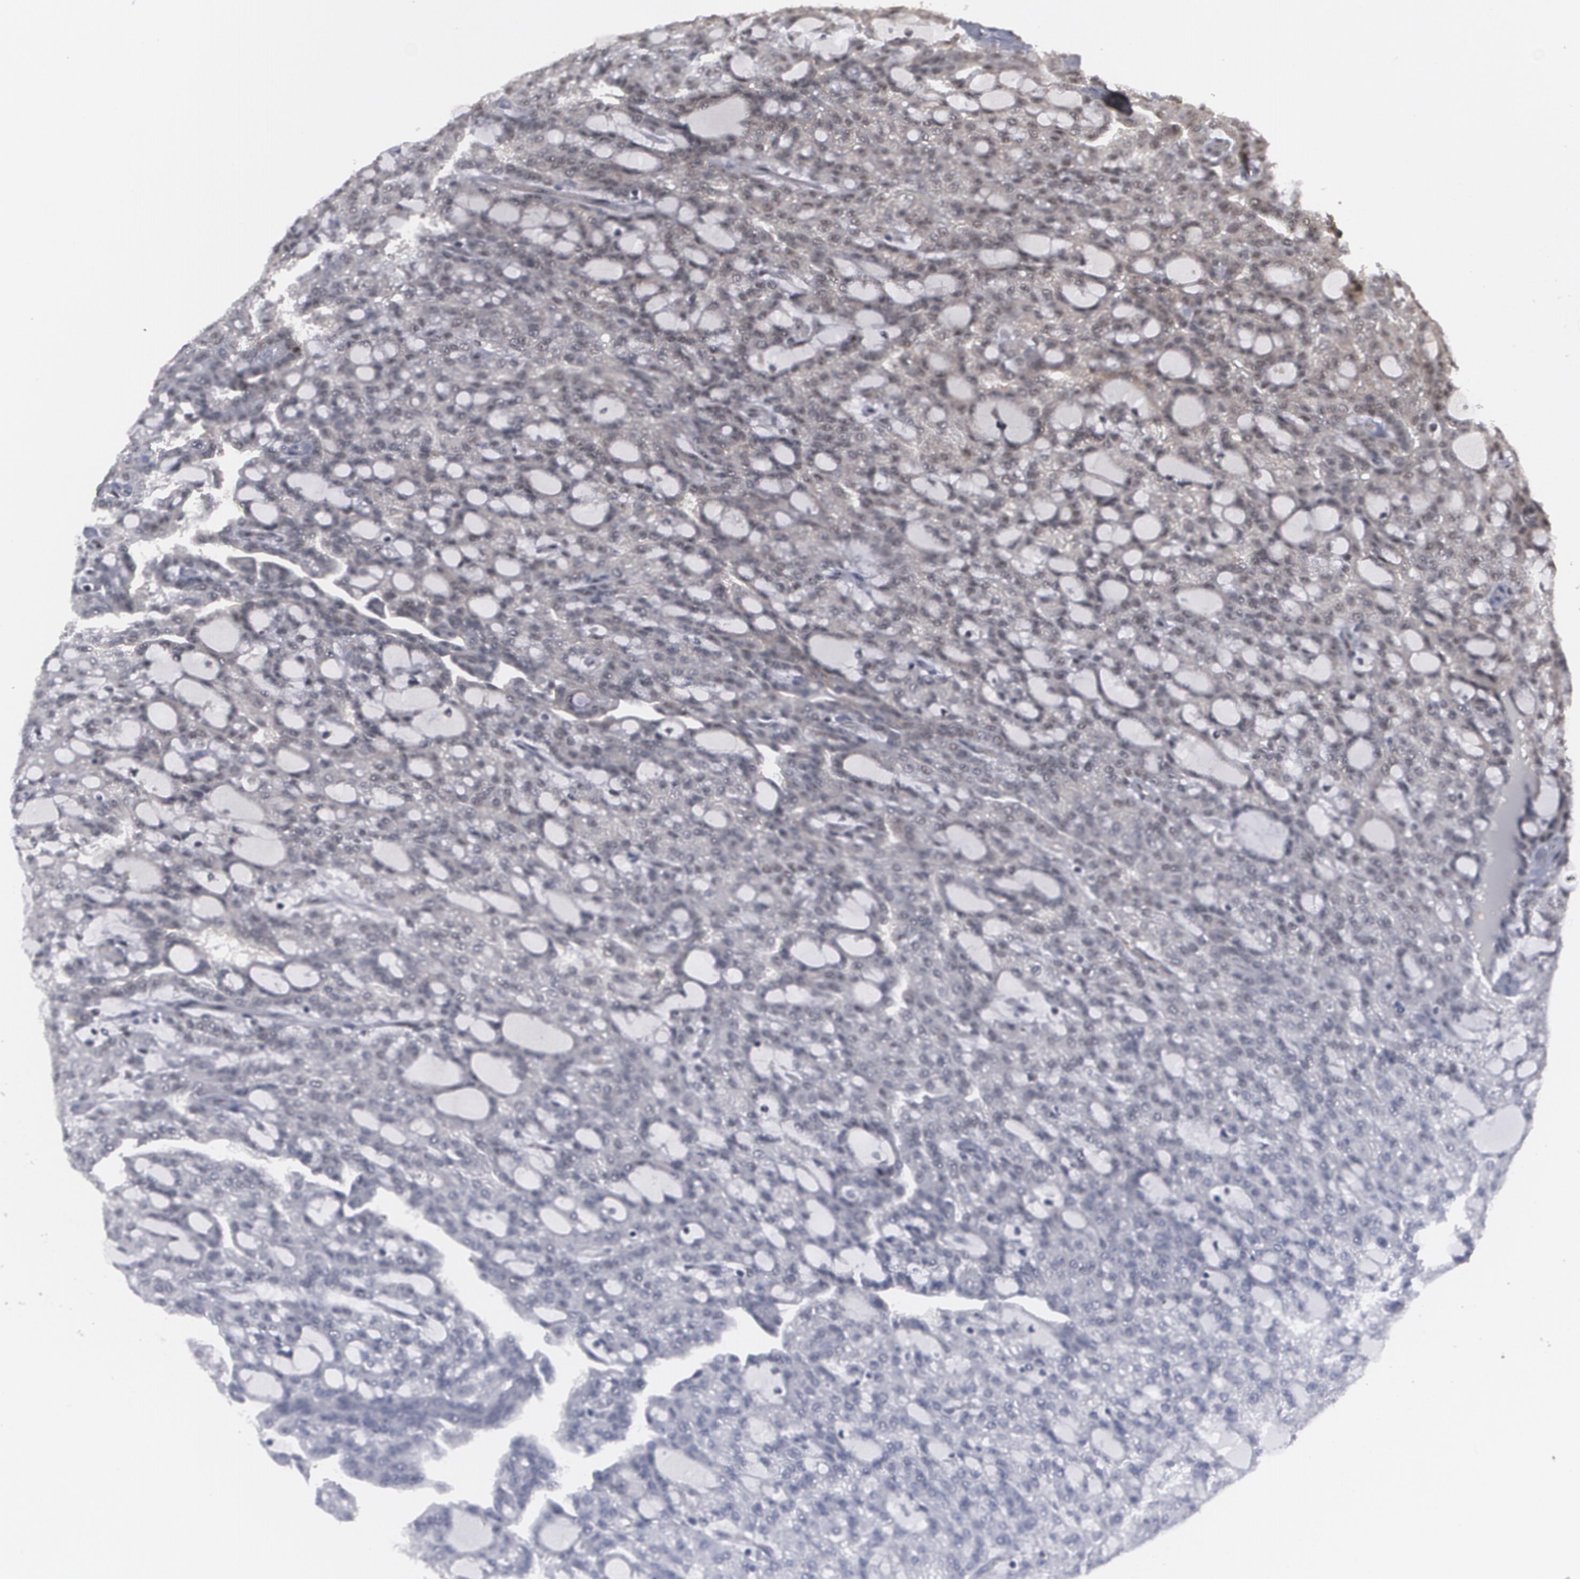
{"staining": {"intensity": "weak", "quantity": ">75%", "location": "nuclear"}, "tissue": "renal cancer", "cell_type": "Tumor cells", "image_type": "cancer", "snomed": [{"axis": "morphology", "description": "Adenocarcinoma, NOS"}, {"axis": "topography", "description": "Kidney"}], "caption": "Immunohistochemical staining of renal adenocarcinoma shows low levels of weak nuclear protein expression in about >75% of tumor cells.", "gene": "INTS6", "patient": {"sex": "male", "age": 63}}